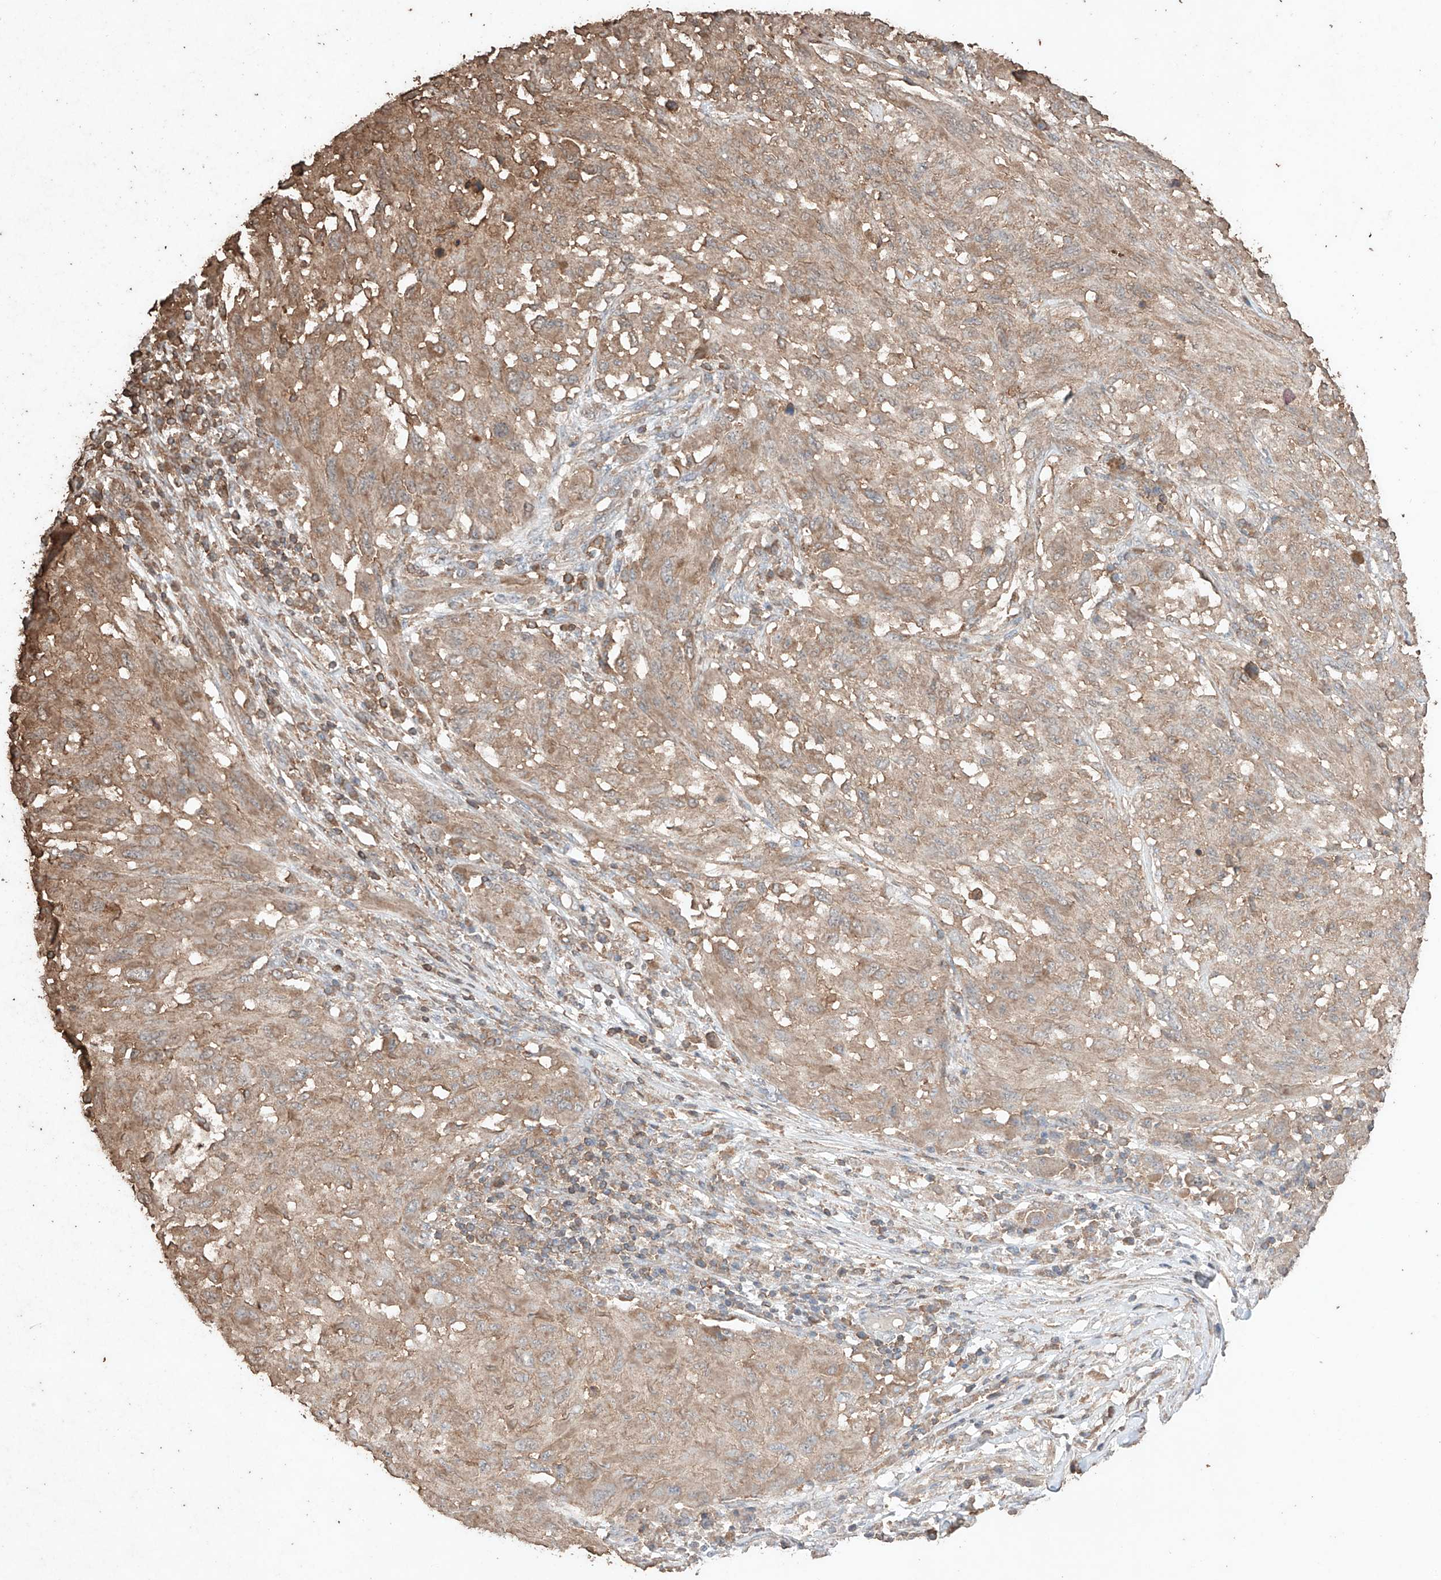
{"staining": {"intensity": "moderate", "quantity": ">75%", "location": "cytoplasmic/membranous"}, "tissue": "melanoma", "cell_type": "Tumor cells", "image_type": "cancer", "snomed": [{"axis": "morphology", "description": "Malignant melanoma, NOS"}, {"axis": "topography", "description": "Skin"}], "caption": "A histopathology image of malignant melanoma stained for a protein exhibits moderate cytoplasmic/membranous brown staining in tumor cells. The staining was performed using DAB, with brown indicating positive protein expression. Nuclei are stained blue with hematoxylin.", "gene": "M6PR", "patient": {"sex": "female", "age": 91}}